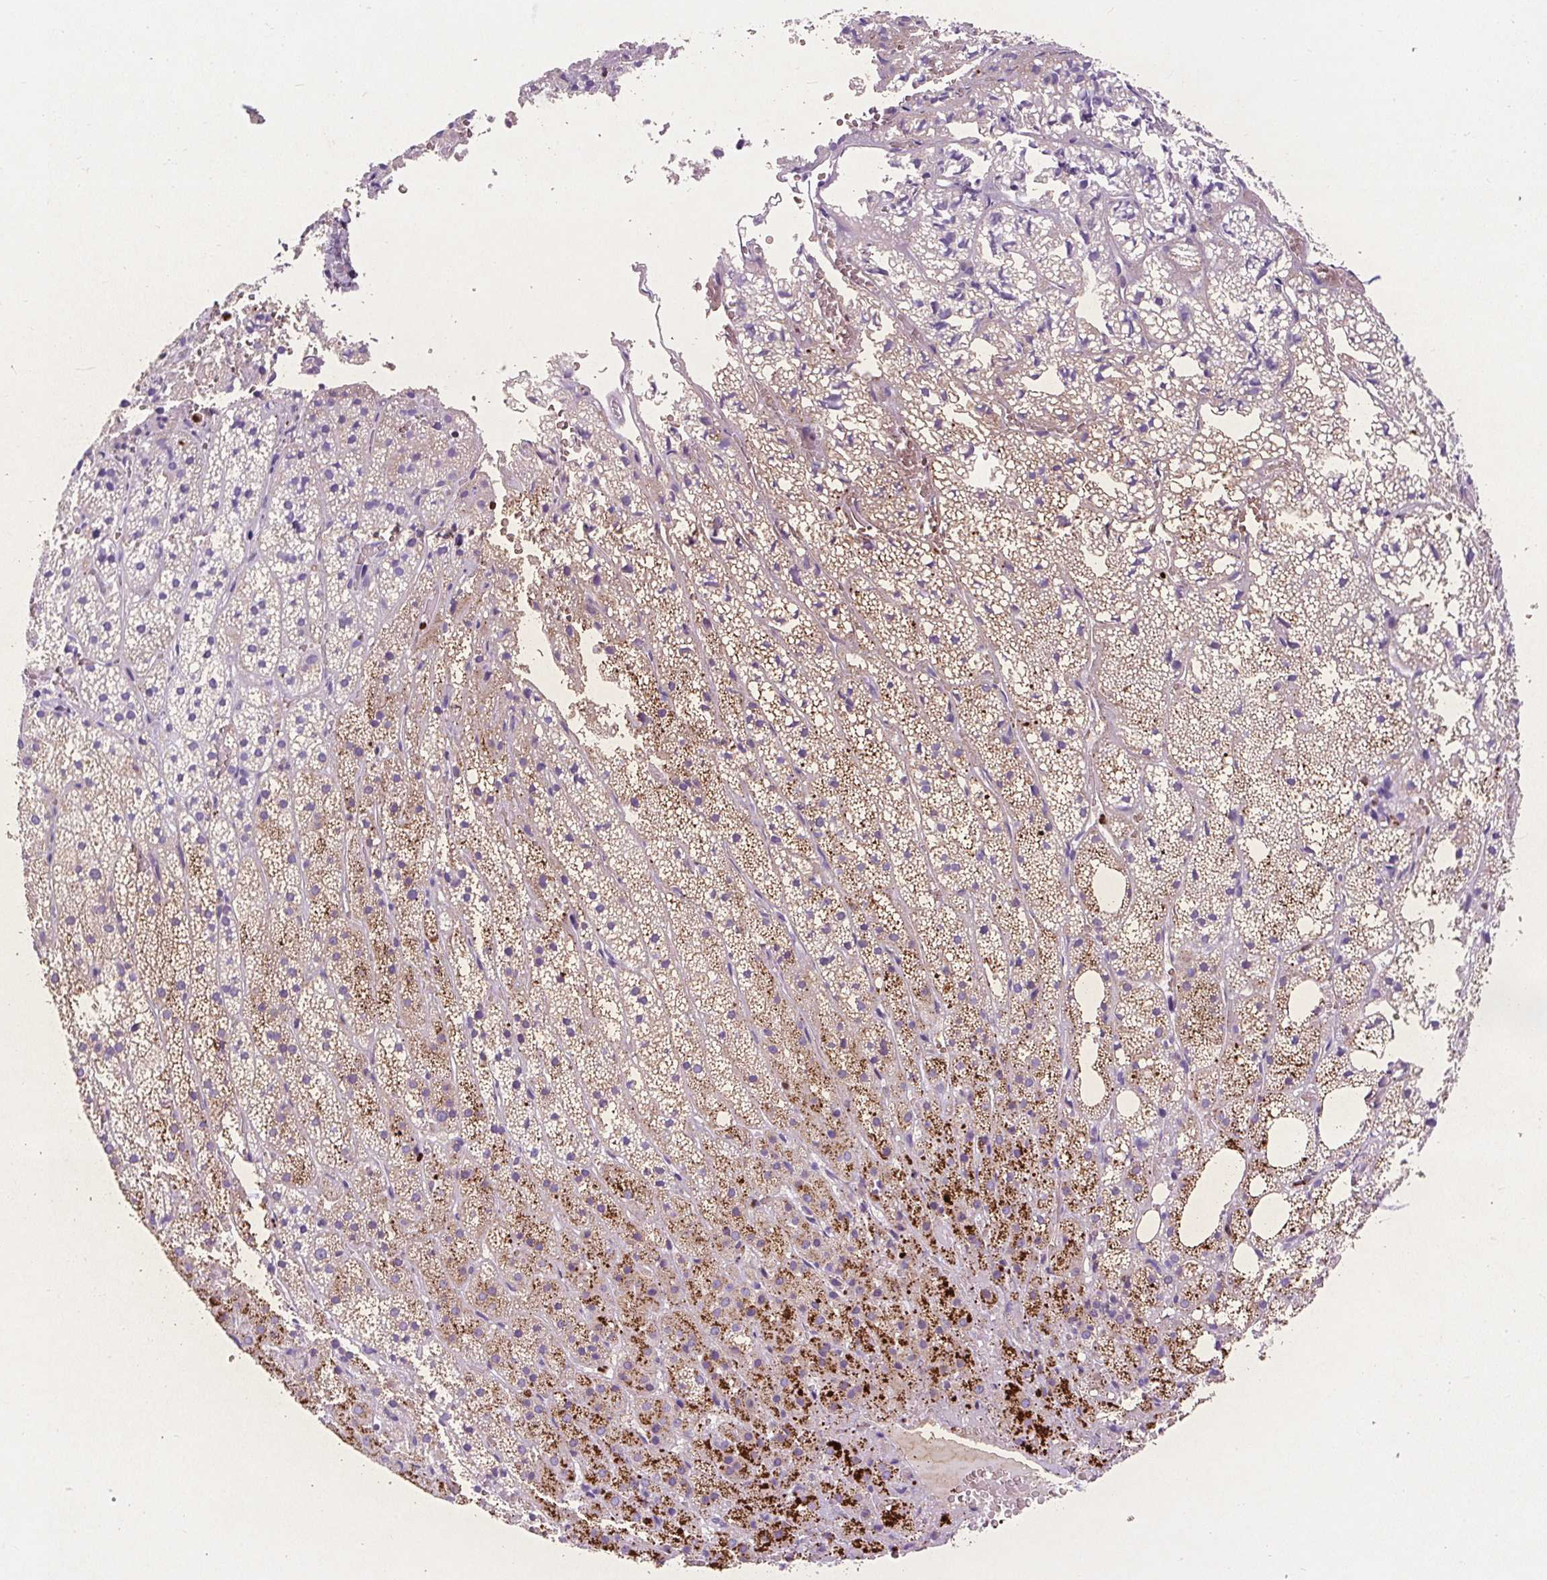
{"staining": {"intensity": "strong", "quantity": "<25%", "location": "cytoplasmic/membranous"}, "tissue": "adrenal gland", "cell_type": "Glandular cells", "image_type": "normal", "snomed": [{"axis": "morphology", "description": "Normal tissue, NOS"}, {"axis": "topography", "description": "Adrenal gland"}], "caption": "A brown stain labels strong cytoplasmic/membranous staining of a protein in glandular cells of unremarkable adrenal gland.", "gene": "SPC24", "patient": {"sex": "male", "age": 53}}